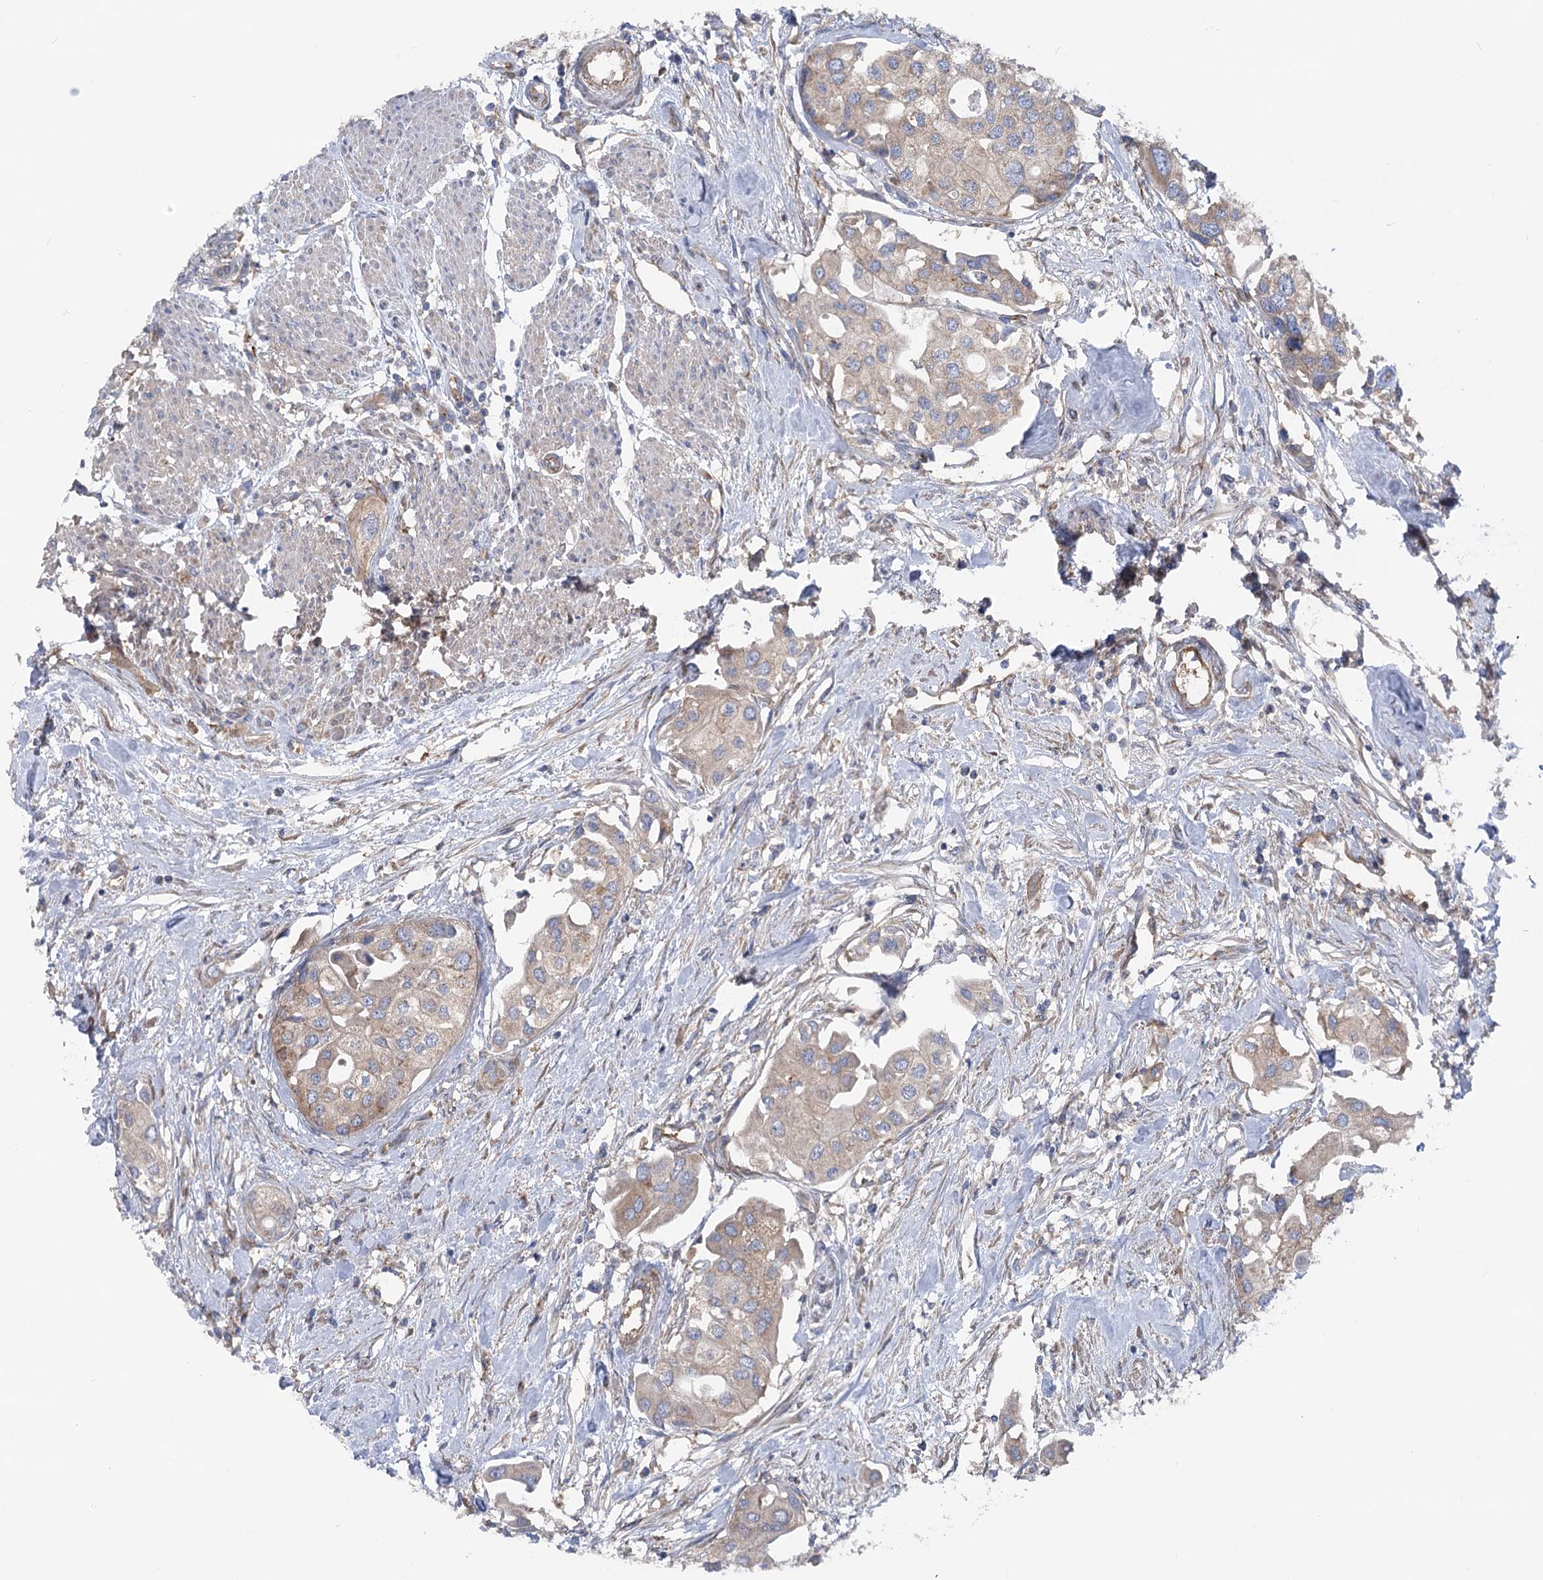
{"staining": {"intensity": "moderate", "quantity": ">75%", "location": "cytoplasmic/membranous"}, "tissue": "urothelial cancer", "cell_type": "Tumor cells", "image_type": "cancer", "snomed": [{"axis": "morphology", "description": "Urothelial carcinoma, High grade"}, {"axis": "topography", "description": "Urinary bladder"}], "caption": "Immunohistochemical staining of human urothelial cancer exhibits moderate cytoplasmic/membranous protein staining in about >75% of tumor cells.", "gene": "SCN11A", "patient": {"sex": "male", "age": 64}}